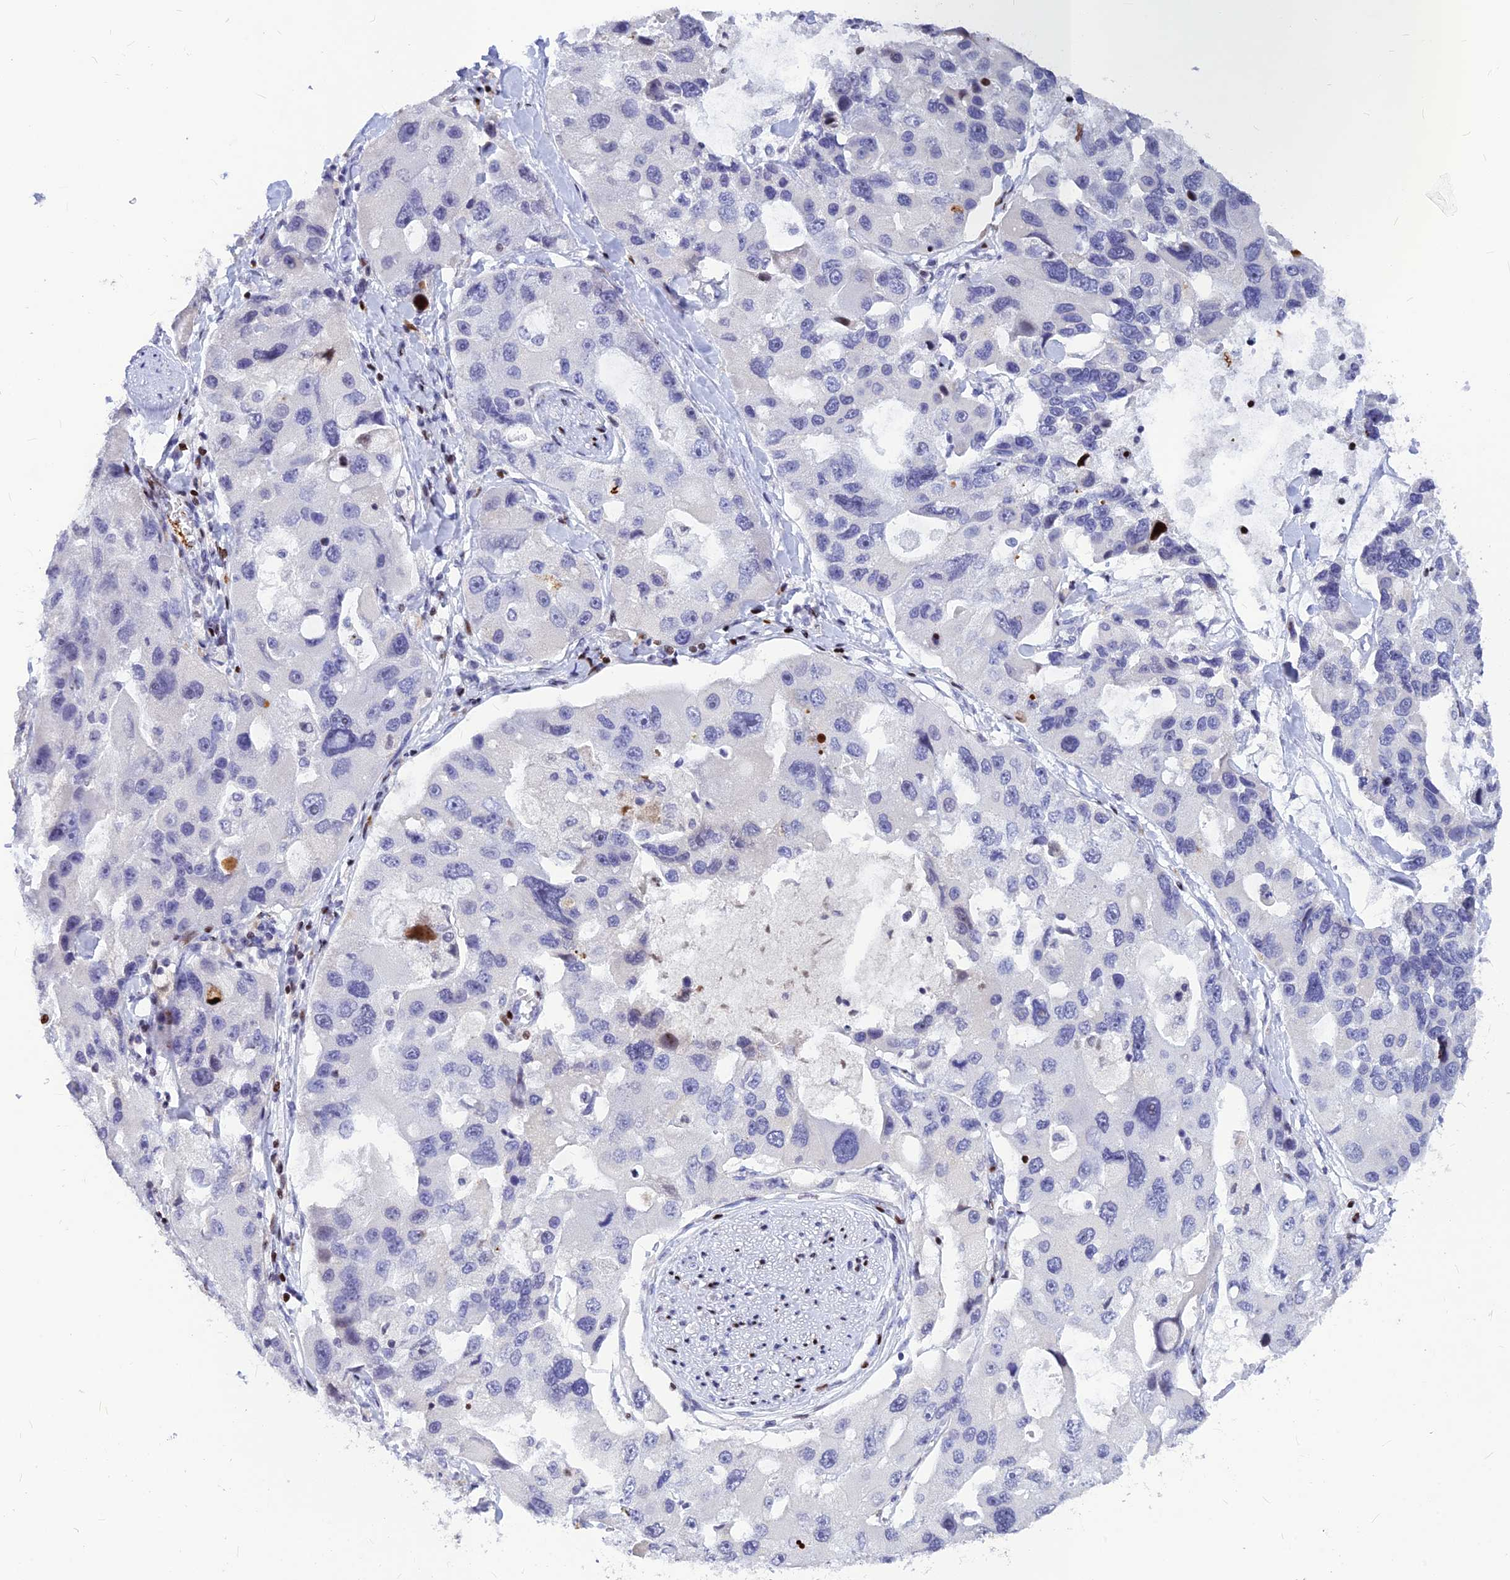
{"staining": {"intensity": "negative", "quantity": "none", "location": "none"}, "tissue": "lung cancer", "cell_type": "Tumor cells", "image_type": "cancer", "snomed": [{"axis": "morphology", "description": "Adenocarcinoma, NOS"}, {"axis": "topography", "description": "Lung"}], "caption": "High magnification brightfield microscopy of adenocarcinoma (lung) stained with DAB (brown) and counterstained with hematoxylin (blue): tumor cells show no significant staining.", "gene": "PRPS1", "patient": {"sex": "female", "age": 54}}